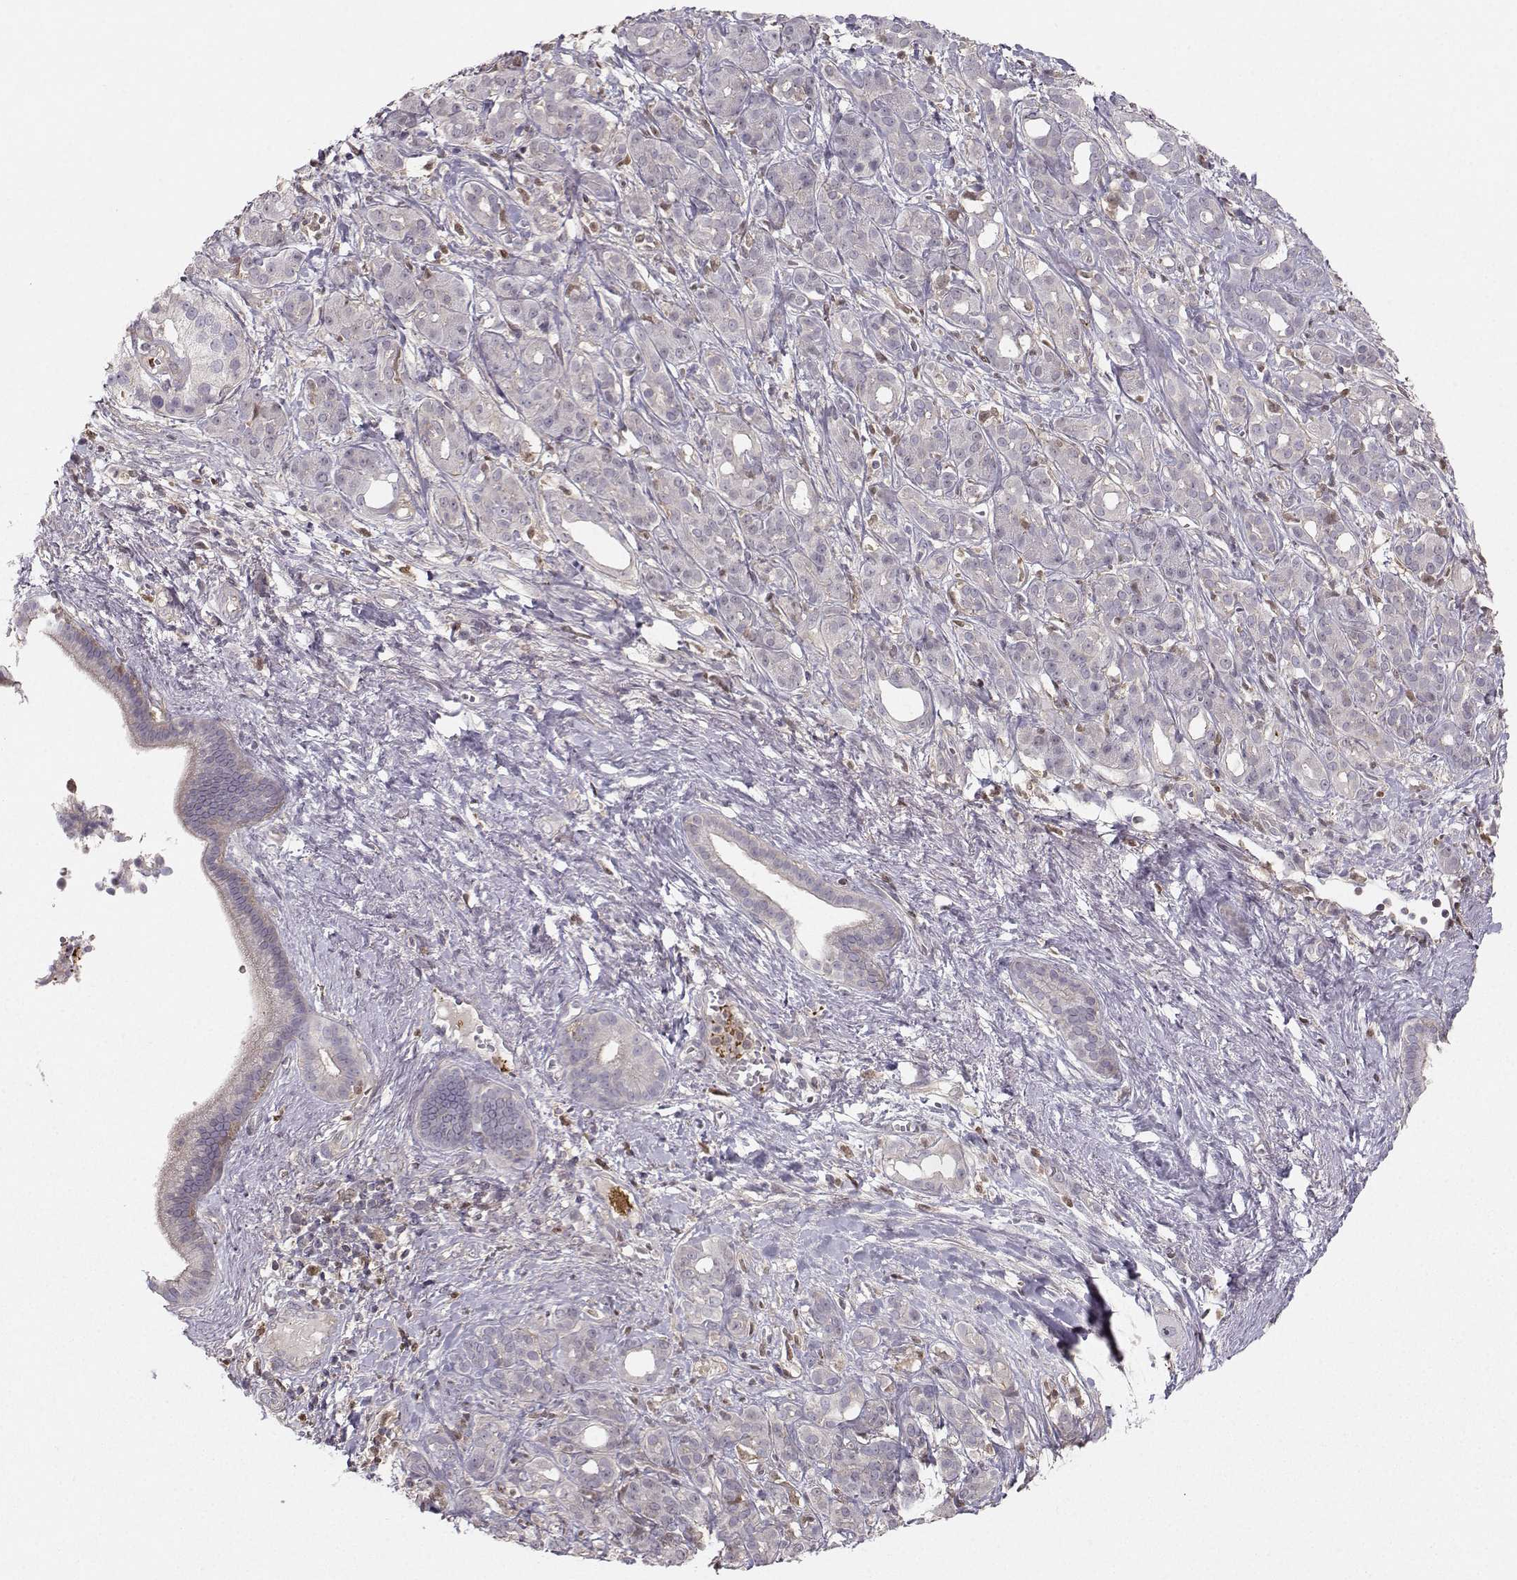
{"staining": {"intensity": "negative", "quantity": "none", "location": "none"}, "tissue": "pancreatic cancer", "cell_type": "Tumor cells", "image_type": "cancer", "snomed": [{"axis": "morphology", "description": "Adenocarcinoma, NOS"}, {"axis": "topography", "description": "Pancreas"}], "caption": "Photomicrograph shows no significant protein positivity in tumor cells of pancreatic cancer (adenocarcinoma). Brightfield microscopy of immunohistochemistry stained with DAB (brown) and hematoxylin (blue), captured at high magnification.", "gene": "ASB16", "patient": {"sex": "male", "age": 61}}